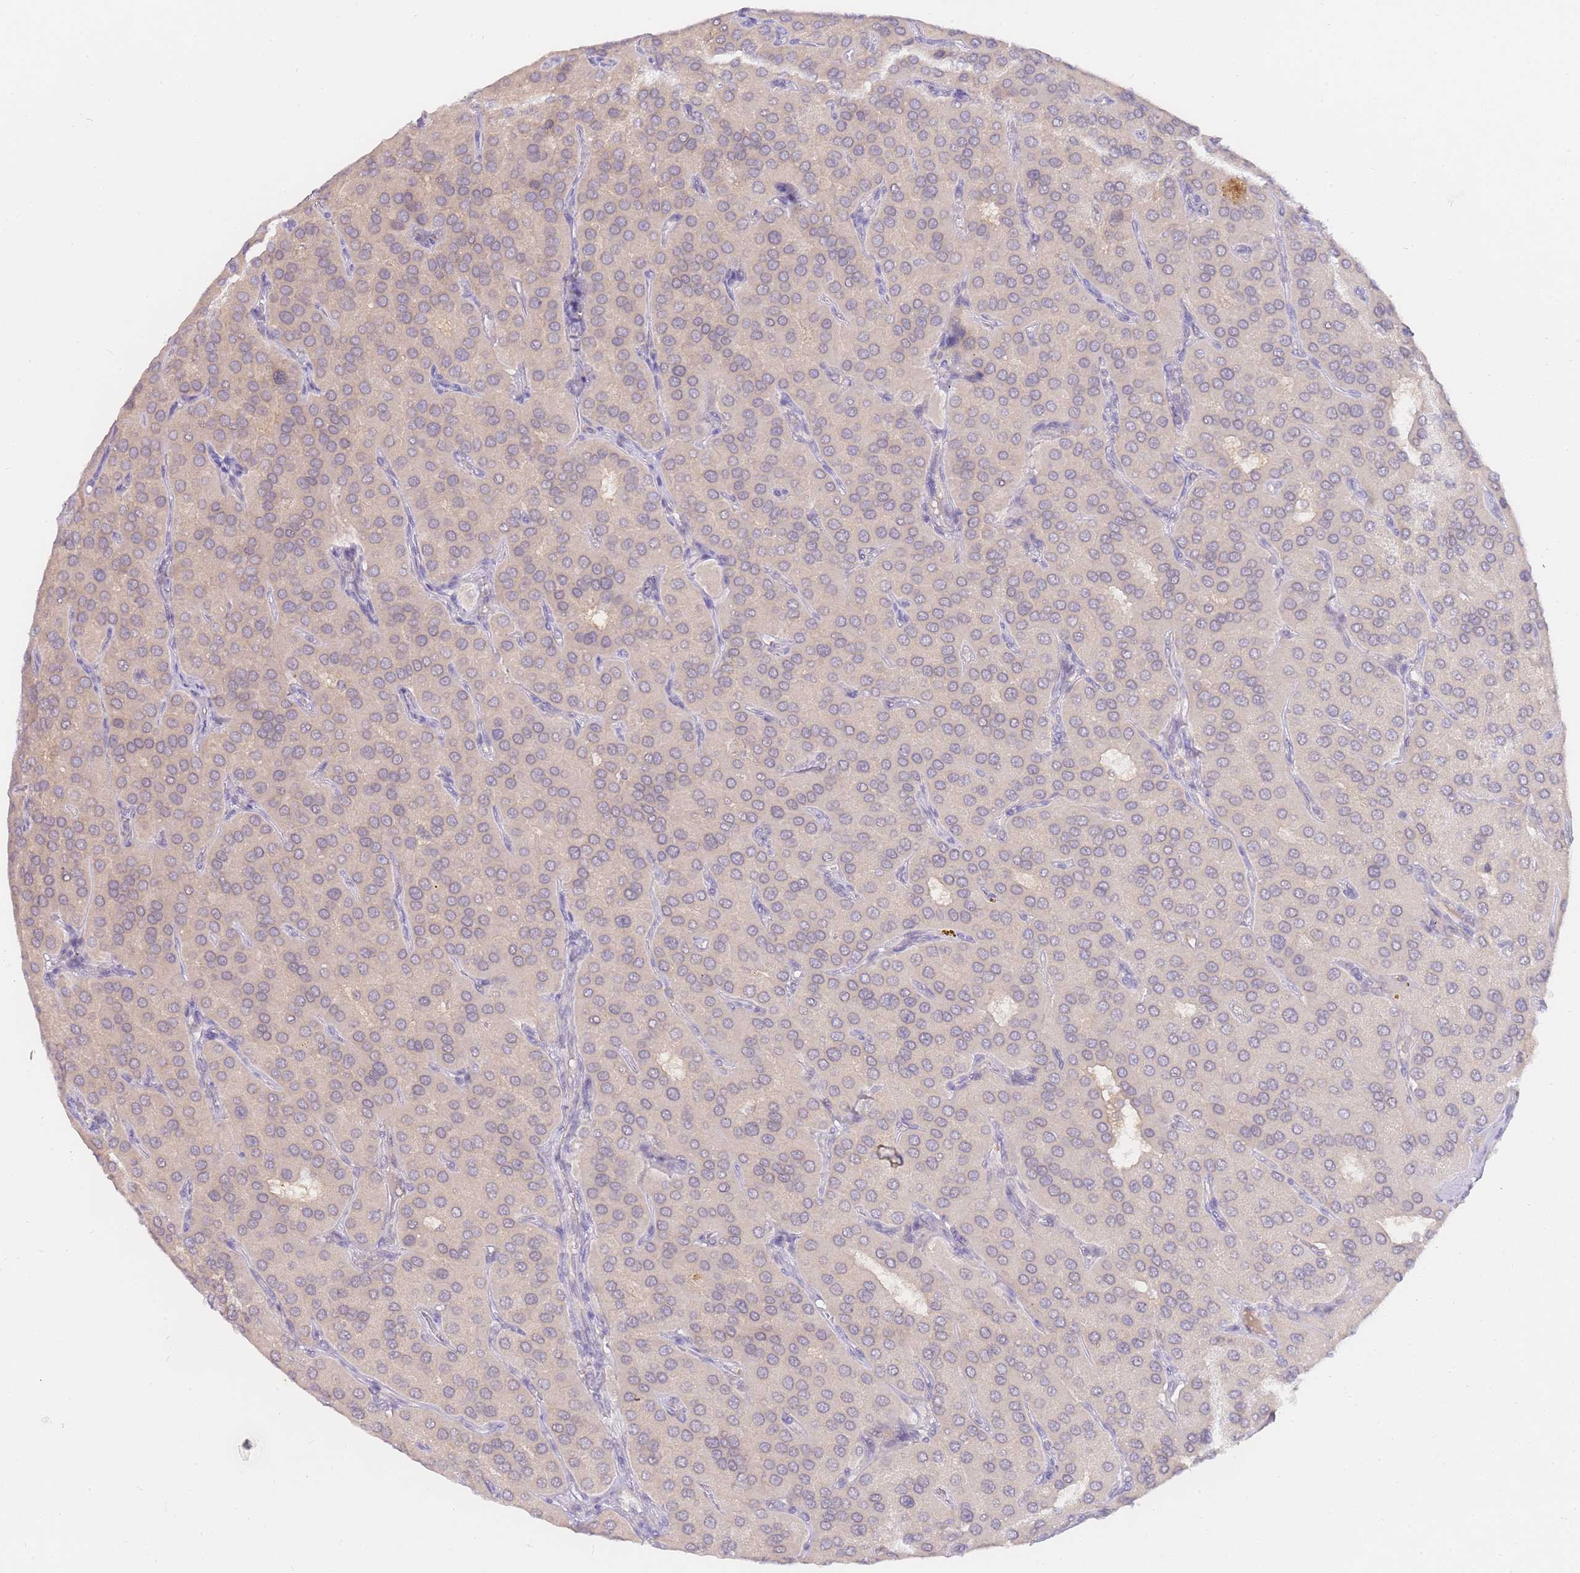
{"staining": {"intensity": "negative", "quantity": "none", "location": "none"}, "tissue": "parathyroid gland", "cell_type": "Glandular cells", "image_type": "normal", "snomed": [{"axis": "morphology", "description": "Normal tissue, NOS"}, {"axis": "morphology", "description": "Adenoma, NOS"}, {"axis": "topography", "description": "Parathyroid gland"}], "caption": "IHC histopathology image of benign parathyroid gland: human parathyroid gland stained with DAB reveals no significant protein staining in glandular cells. Nuclei are stained in blue.", "gene": "ZNF577", "patient": {"sex": "female", "age": 86}}